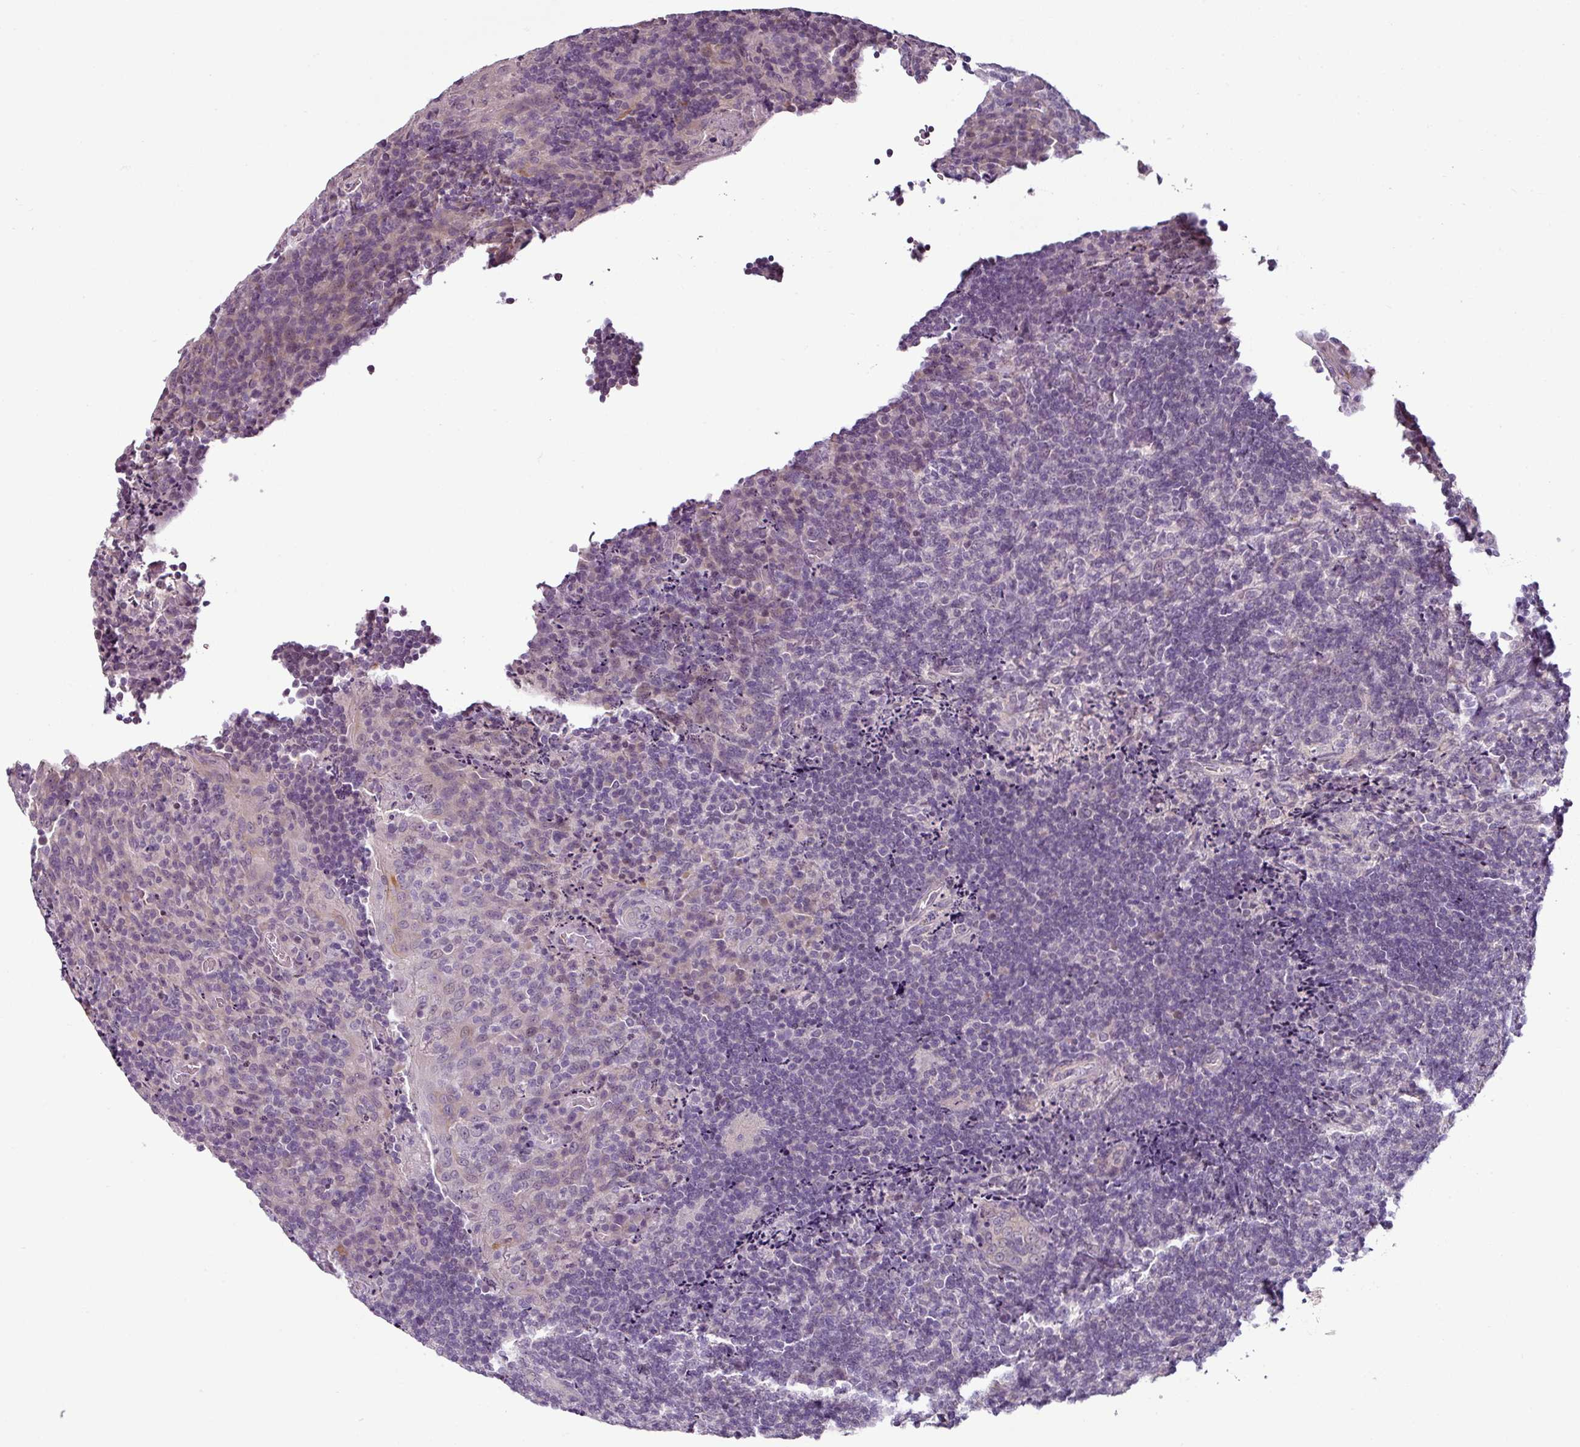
{"staining": {"intensity": "negative", "quantity": "none", "location": "none"}, "tissue": "tonsil", "cell_type": "Germinal center cells", "image_type": "normal", "snomed": [{"axis": "morphology", "description": "Normal tissue, NOS"}, {"axis": "topography", "description": "Tonsil"}], "caption": "Germinal center cells show no significant positivity in unremarkable tonsil. Nuclei are stained in blue.", "gene": "OR52D1", "patient": {"sex": "male", "age": 17}}